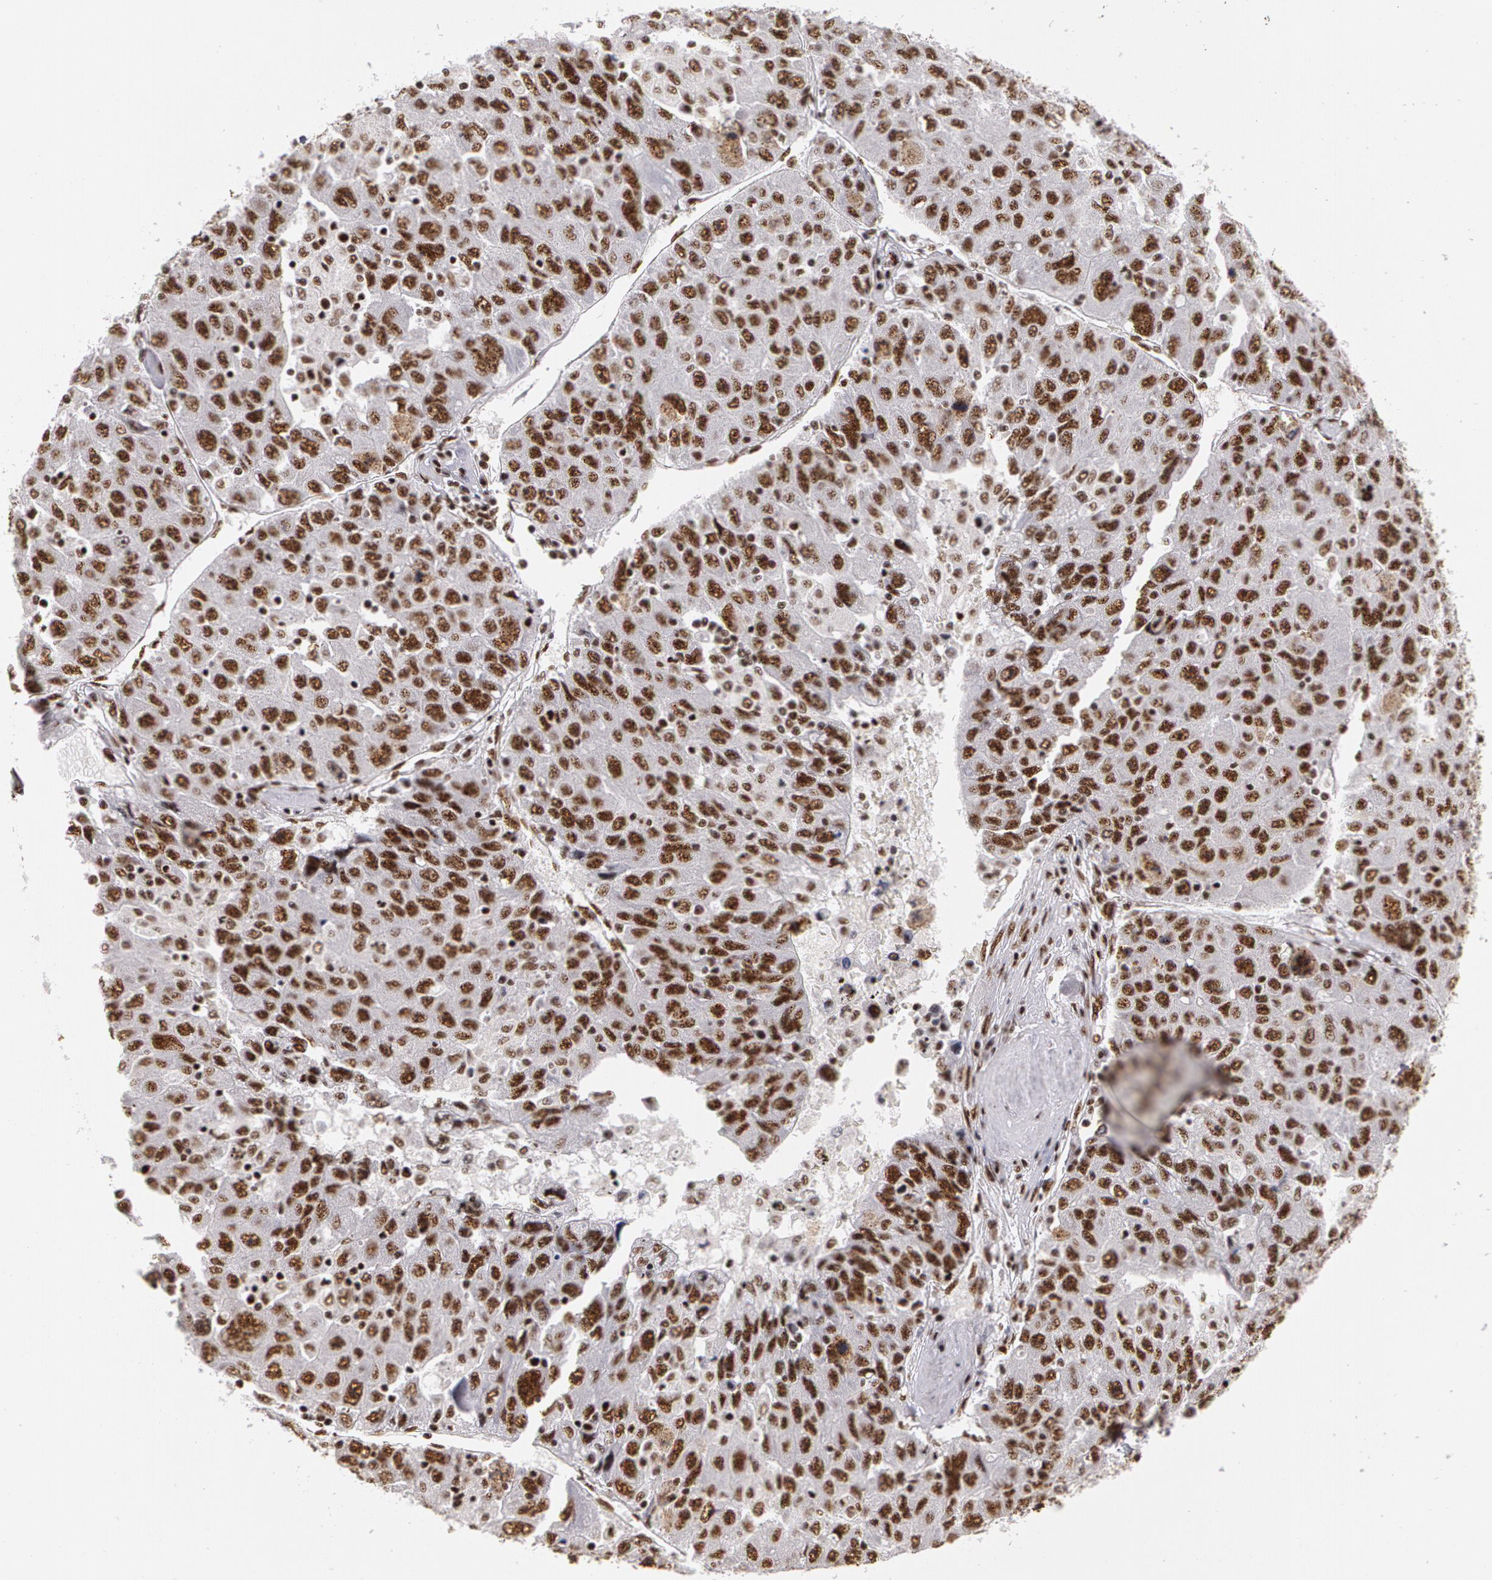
{"staining": {"intensity": "strong", "quantity": ">75%", "location": "nuclear"}, "tissue": "liver cancer", "cell_type": "Tumor cells", "image_type": "cancer", "snomed": [{"axis": "morphology", "description": "Carcinoma, Hepatocellular, NOS"}, {"axis": "topography", "description": "Liver"}], "caption": "IHC image of hepatocellular carcinoma (liver) stained for a protein (brown), which exhibits high levels of strong nuclear expression in about >75% of tumor cells.", "gene": "PNN", "patient": {"sex": "male", "age": 49}}